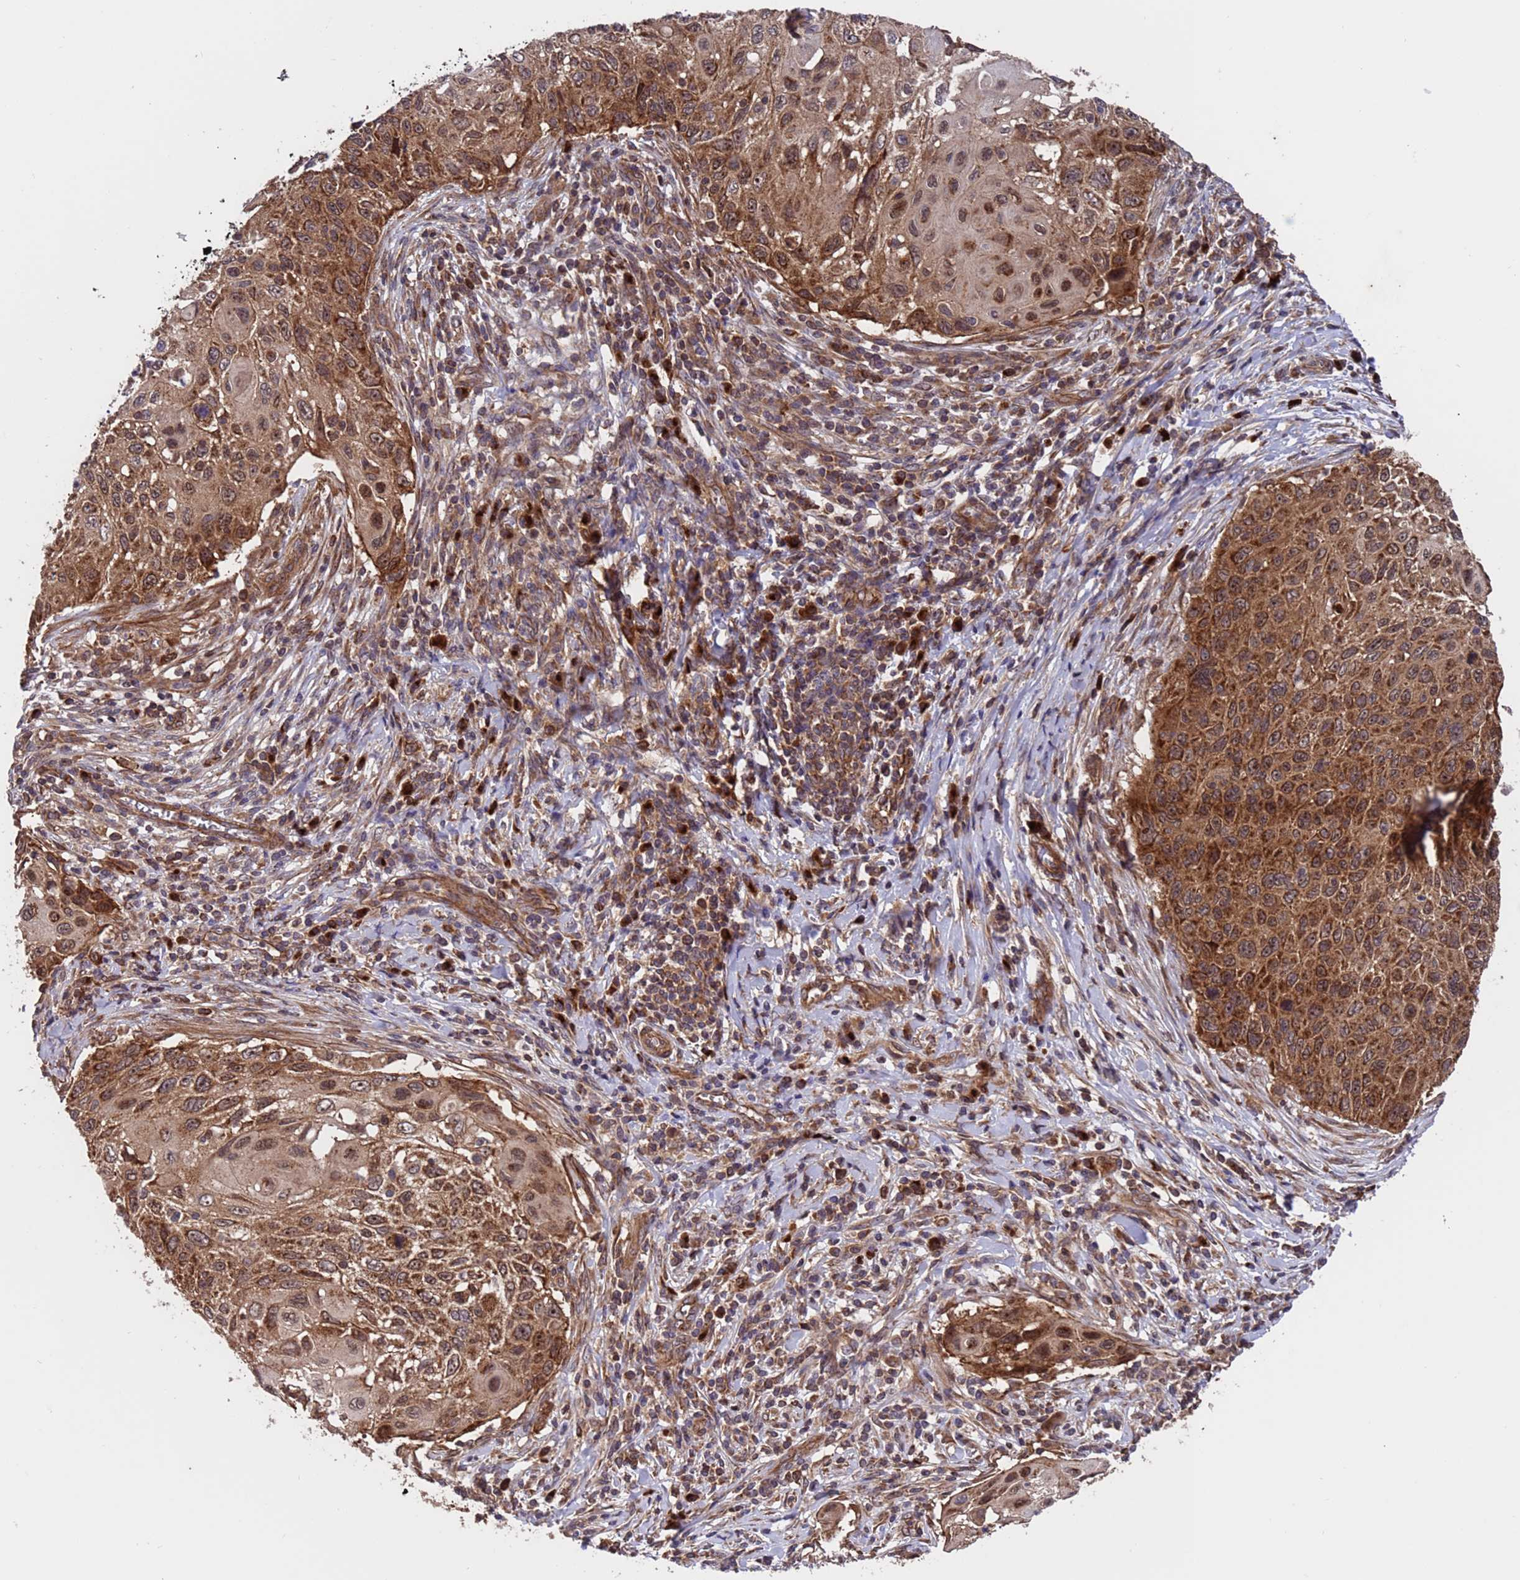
{"staining": {"intensity": "strong", "quantity": ">75%", "location": "cytoplasmic/membranous,nuclear"}, "tissue": "cervical cancer", "cell_type": "Tumor cells", "image_type": "cancer", "snomed": [{"axis": "morphology", "description": "Squamous cell carcinoma, NOS"}, {"axis": "topography", "description": "Cervix"}], "caption": "Cervical cancer stained with immunohistochemistry (IHC) shows strong cytoplasmic/membranous and nuclear expression in approximately >75% of tumor cells.", "gene": "TSR3", "patient": {"sex": "female", "age": 70}}